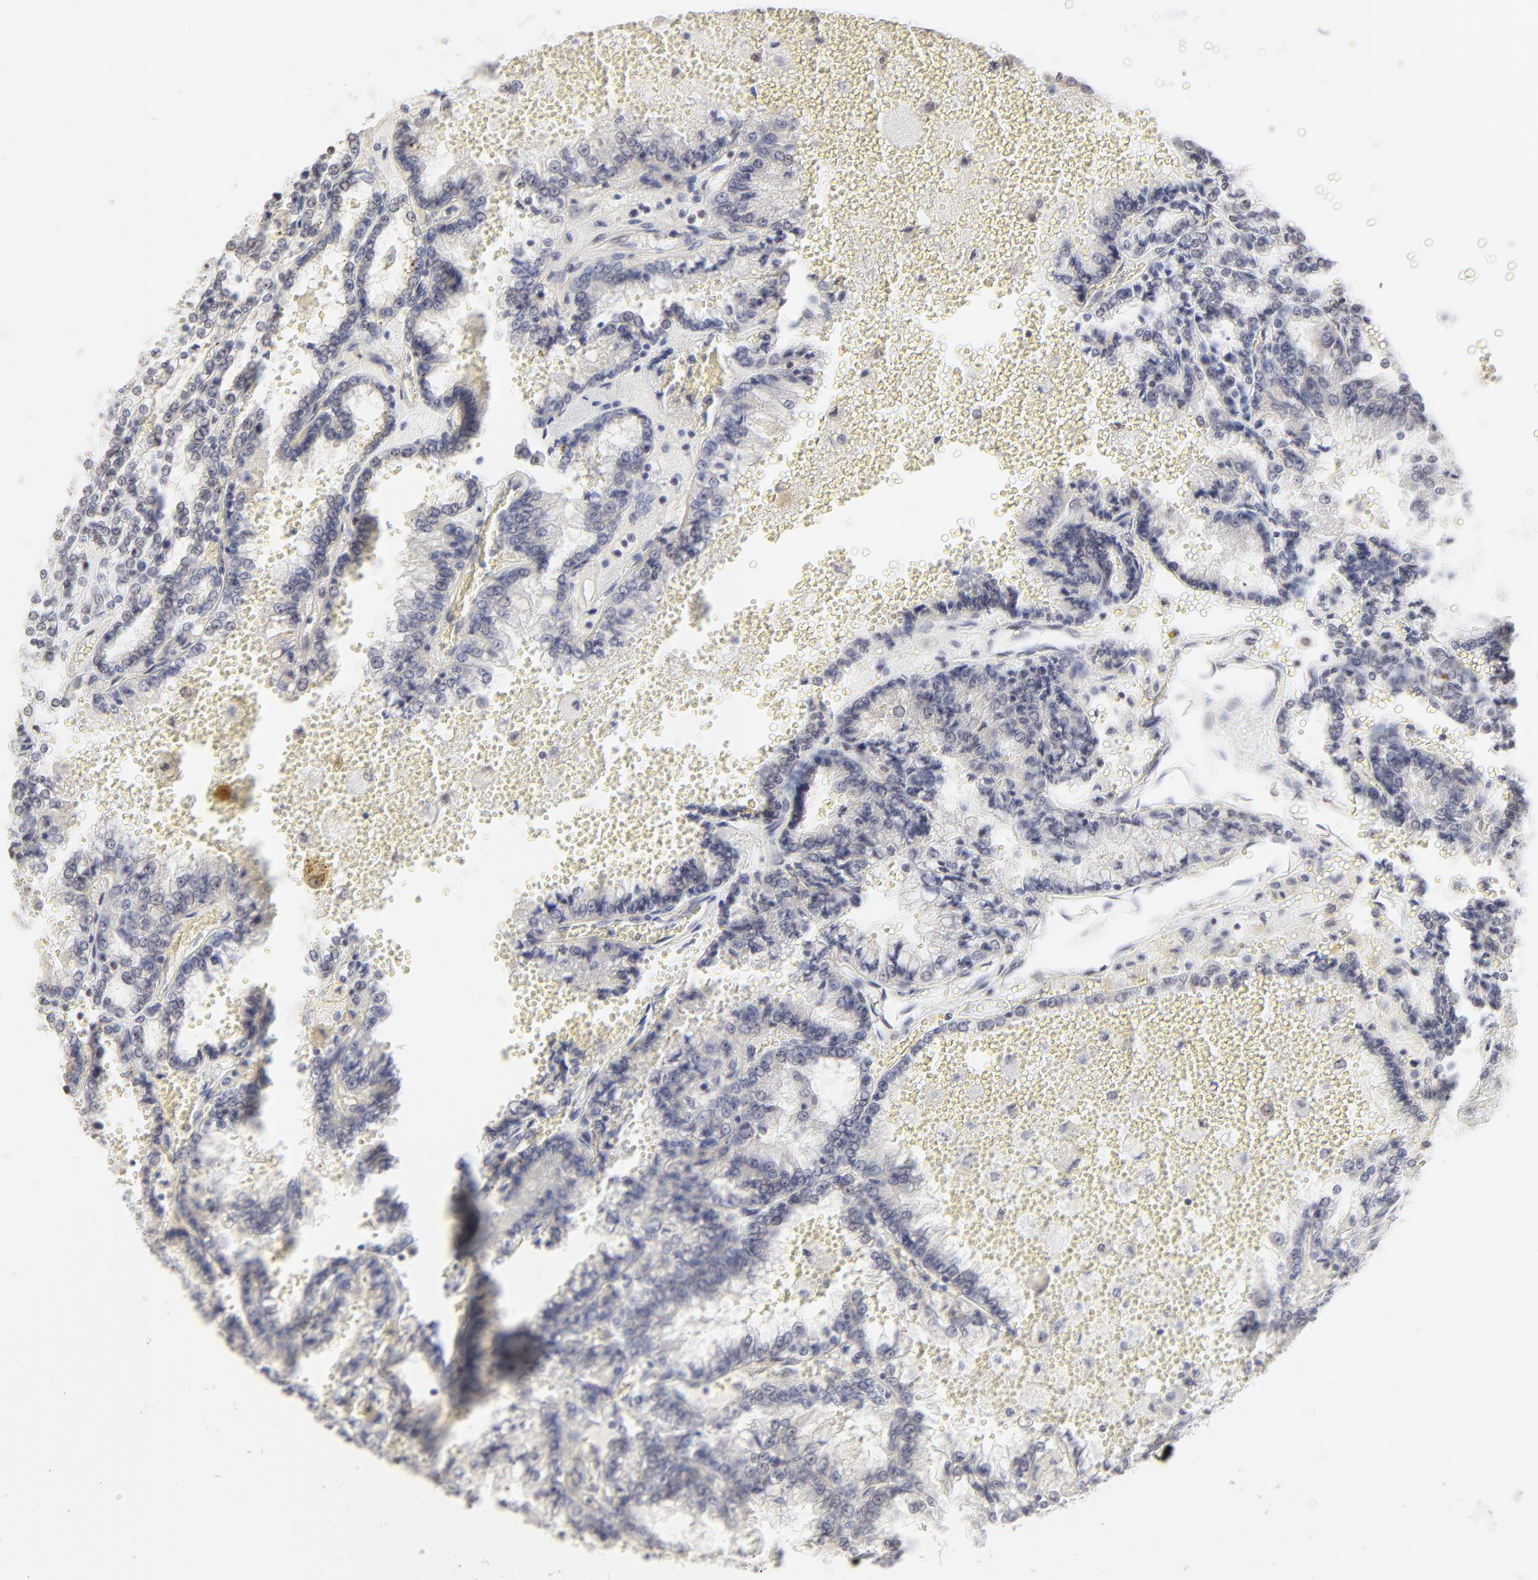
{"staining": {"intensity": "negative", "quantity": "none", "location": "none"}, "tissue": "renal cancer", "cell_type": "Tumor cells", "image_type": "cancer", "snomed": [{"axis": "morphology", "description": "Adenocarcinoma, NOS"}, {"axis": "topography", "description": "Kidney"}], "caption": "Immunohistochemistry image of human renal cancer (adenocarcinoma) stained for a protein (brown), which shows no staining in tumor cells.", "gene": "NFIL3", "patient": {"sex": "female", "age": 56}}